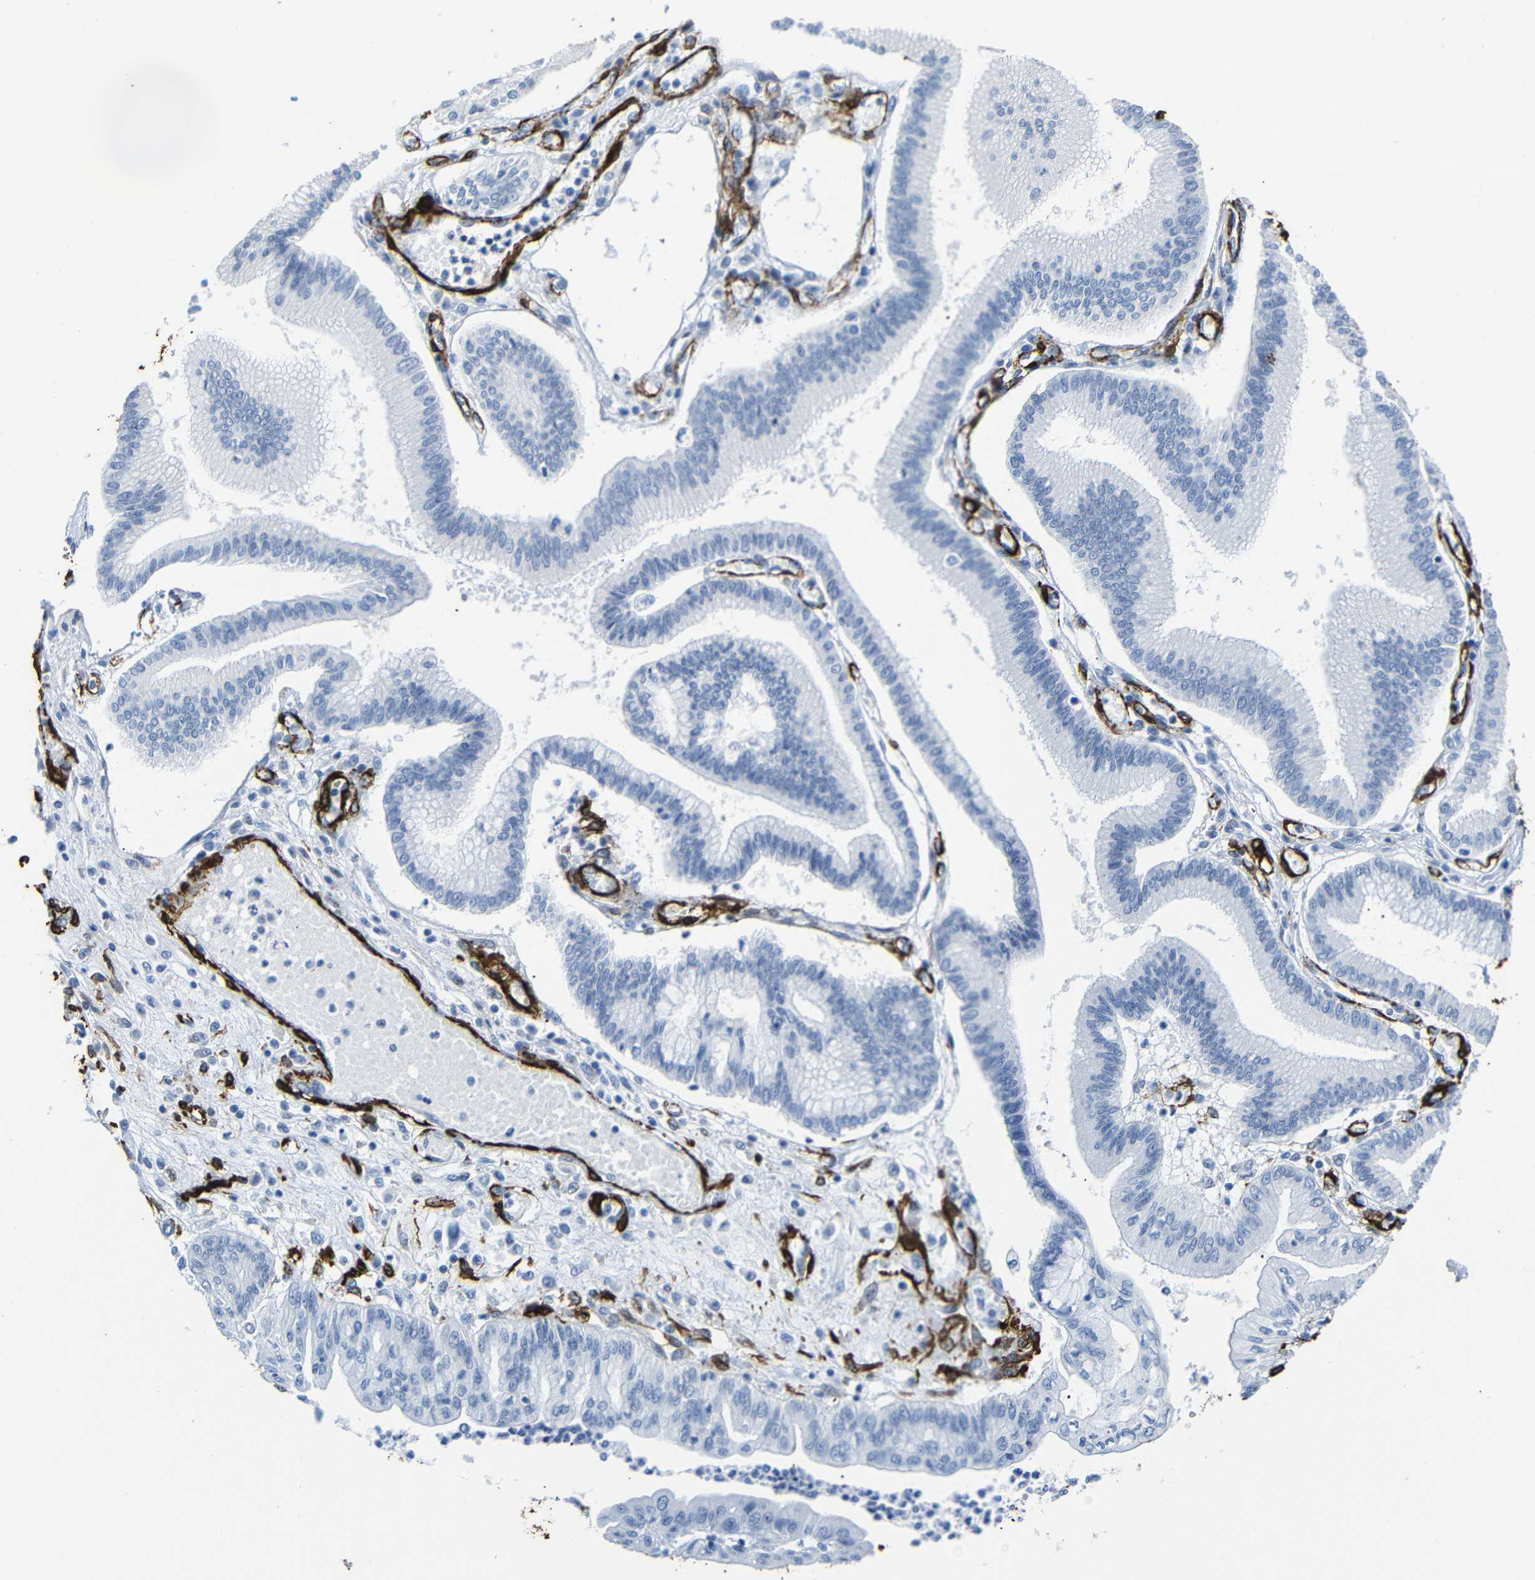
{"staining": {"intensity": "negative", "quantity": "none", "location": "none"}, "tissue": "pancreatic cancer", "cell_type": "Tumor cells", "image_type": "cancer", "snomed": [{"axis": "morphology", "description": "Adenocarcinoma, NOS"}, {"axis": "topography", "description": "Pancreas"}], "caption": "Immunohistochemistry (IHC) image of neoplastic tissue: pancreatic cancer stained with DAB (3,3'-diaminobenzidine) reveals no significant protein expression in tumor cells.", "gene": "ACTA2", "patient": {"sex": "male", "age": 56}}